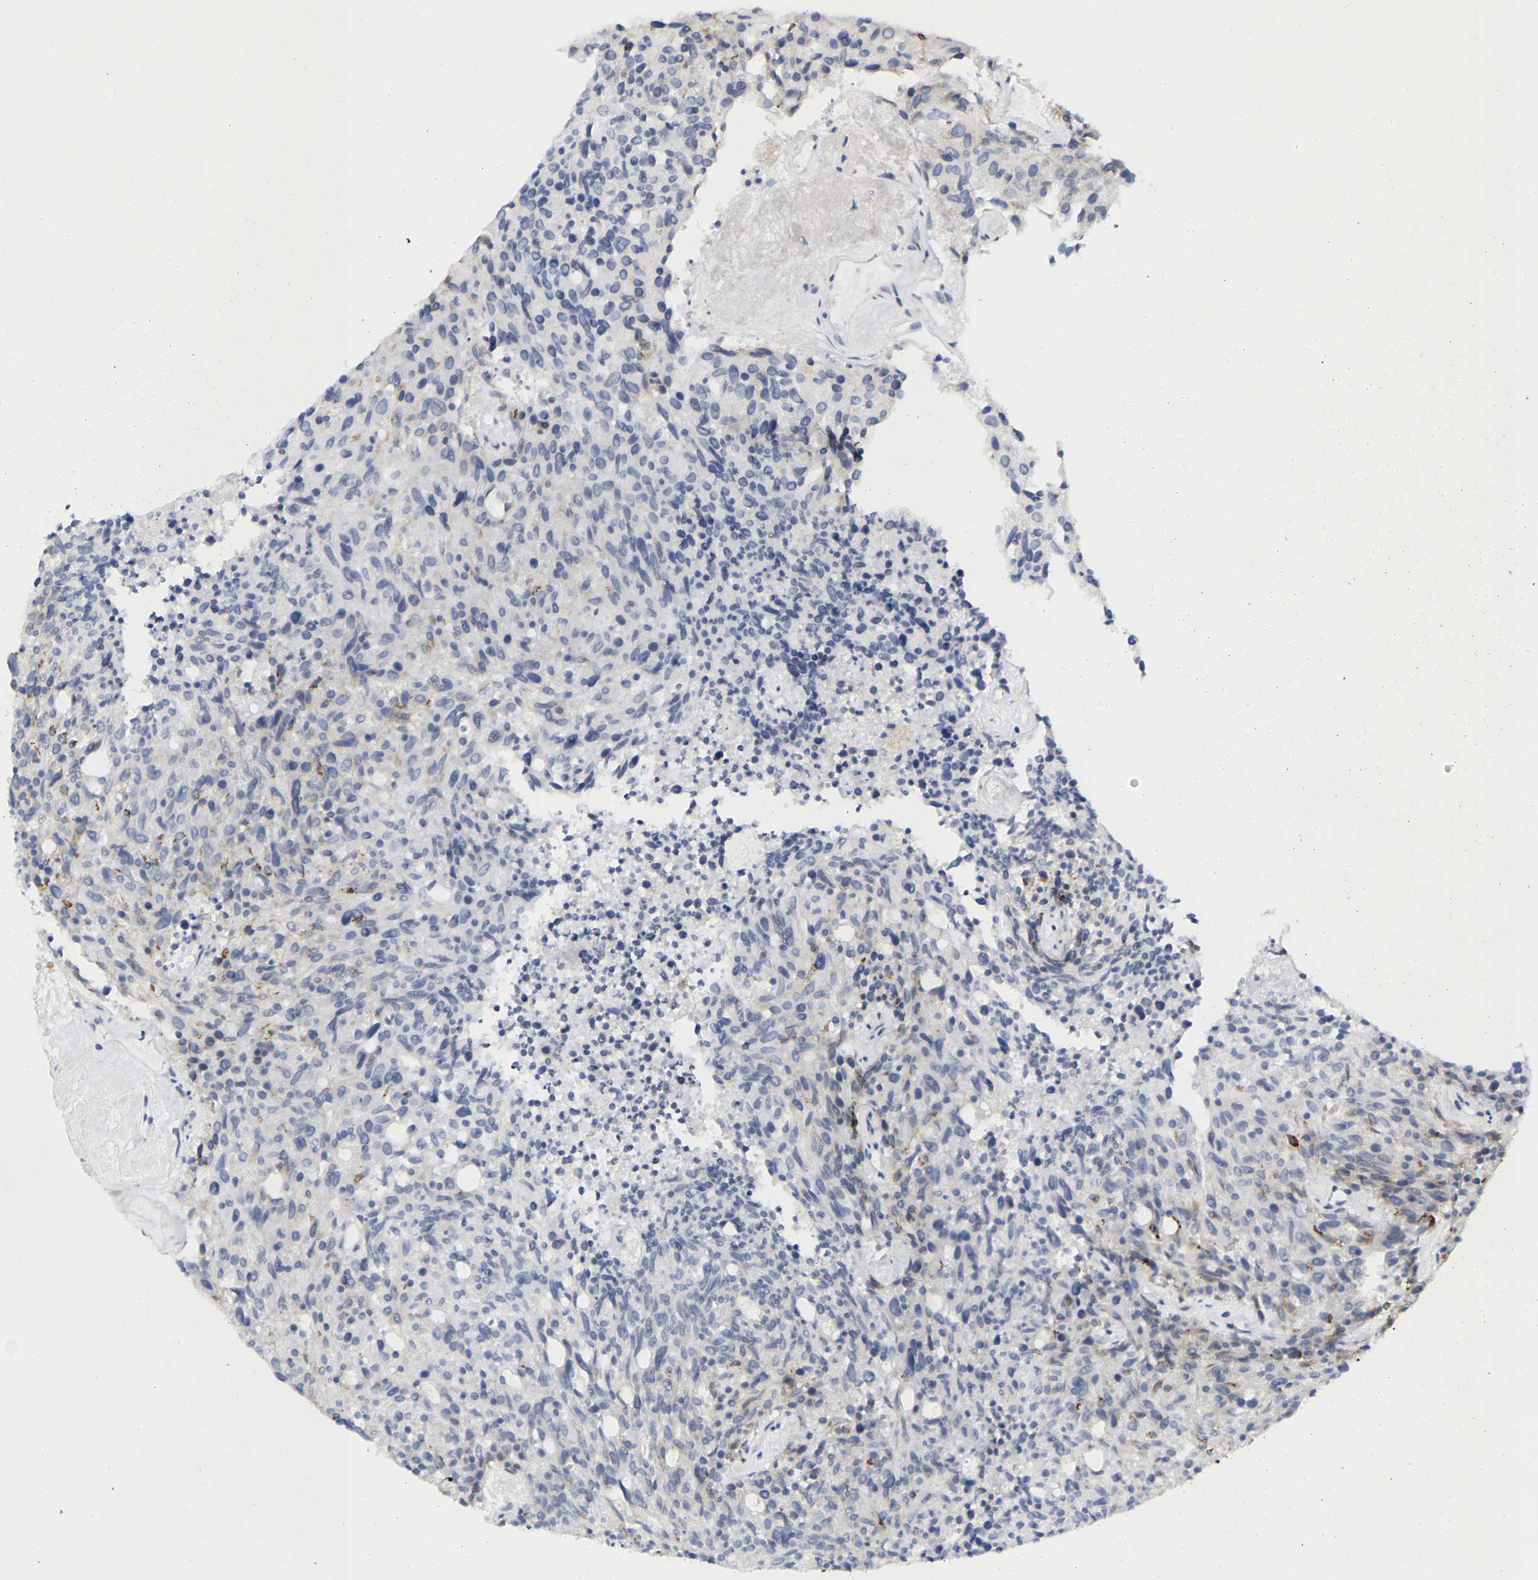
{"staining": {"intensity": "negative", "quantity": "none", "location": "none"}, "tissue": "carcinoid", "cell_type": "Tumor cells", "image_type": "cancer", "snomed": [{"axis": "morphology", "description": "Carcinoid, malignant, NOS"}, {"axis": "topography", "description": "Pancreas"}], "caption": "Immunohistochemical staining of human malignant carcinoid reveals no significant staining in tumor cells.", "gene": "GNAS", "patient": {"sex": "female", "age": 54}}